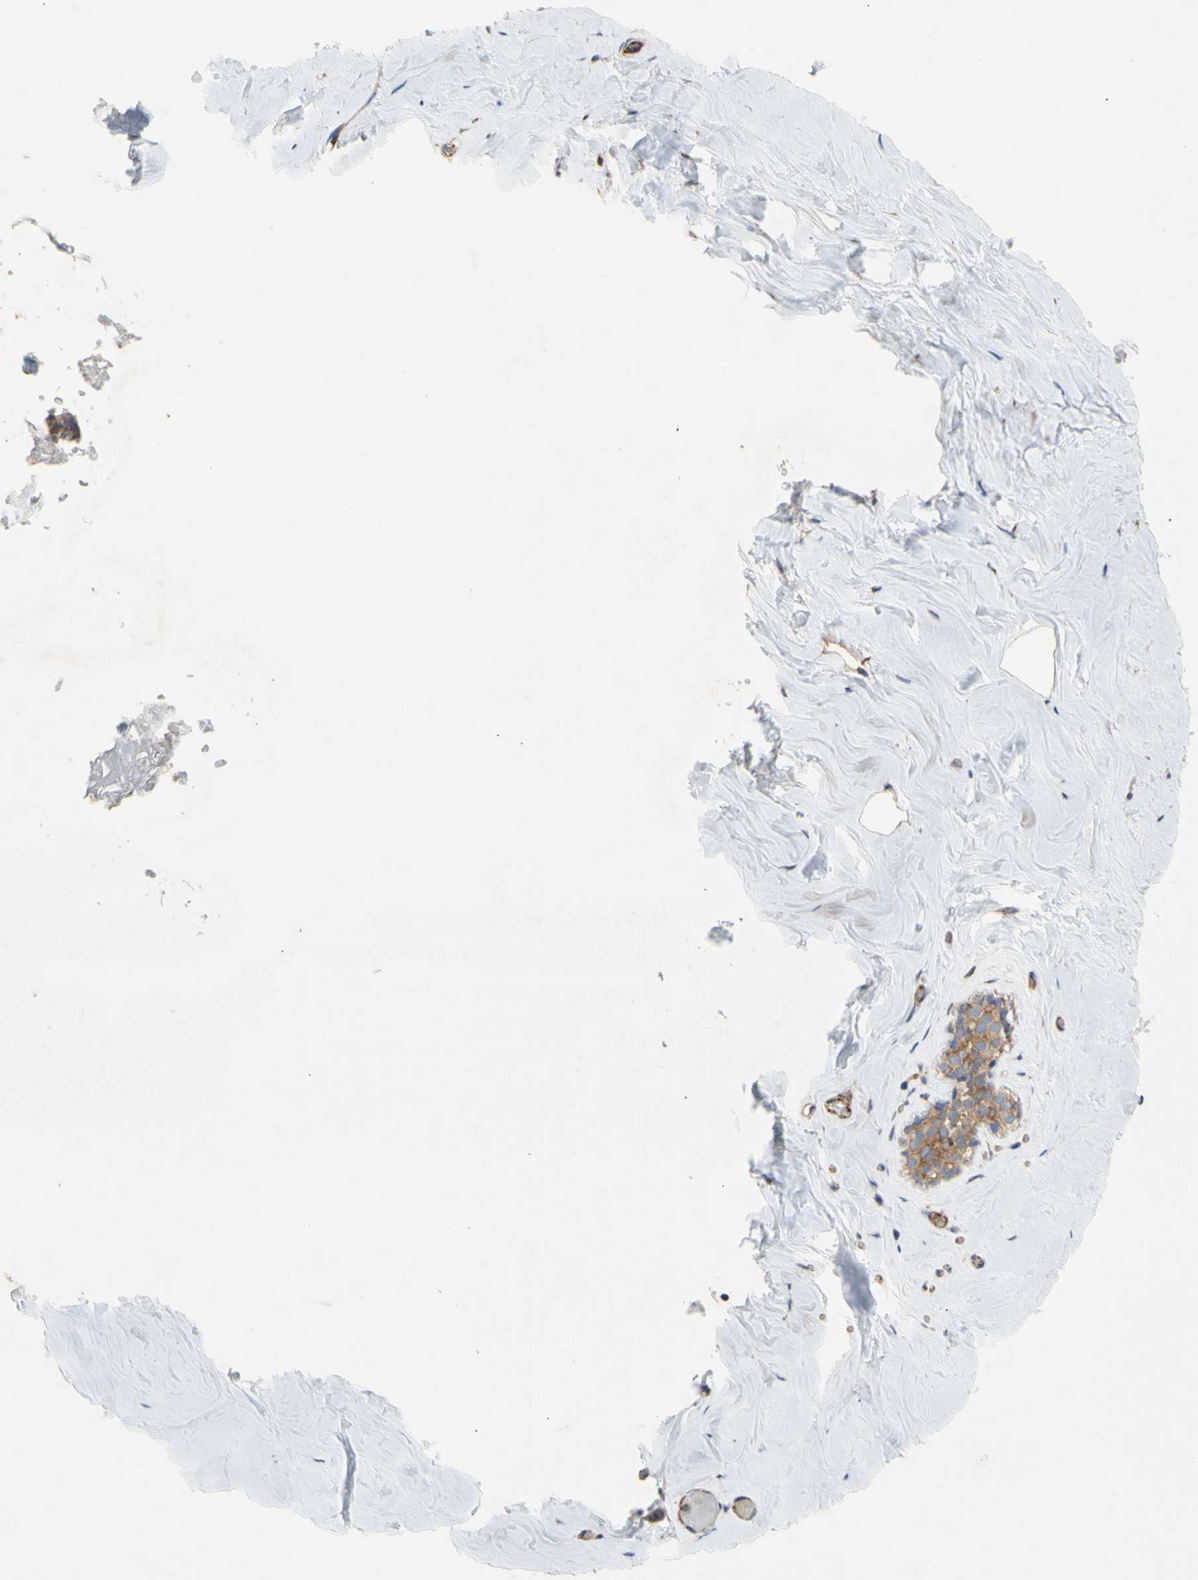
{"staining": {"intensity": "moderate", "quantity": ">75%", "location": "cytoplasmic/membranous"}, "tissue": "breast", "cell_type": "Adipocytes", "image_type": "normal", "snomed": [{"axis": "morphology", "description": "Normal tissue, NOS"}, {"axis": "topography", "description": "Breast"}], "caption": "Breast stained for a protein (brown) demonstrates moderate cytoplasmic/membranous positive positivity in approximately >75% of adipocytes.", "gene": "EIF2S3", "patient": {"sex": "female", "age": 75}}